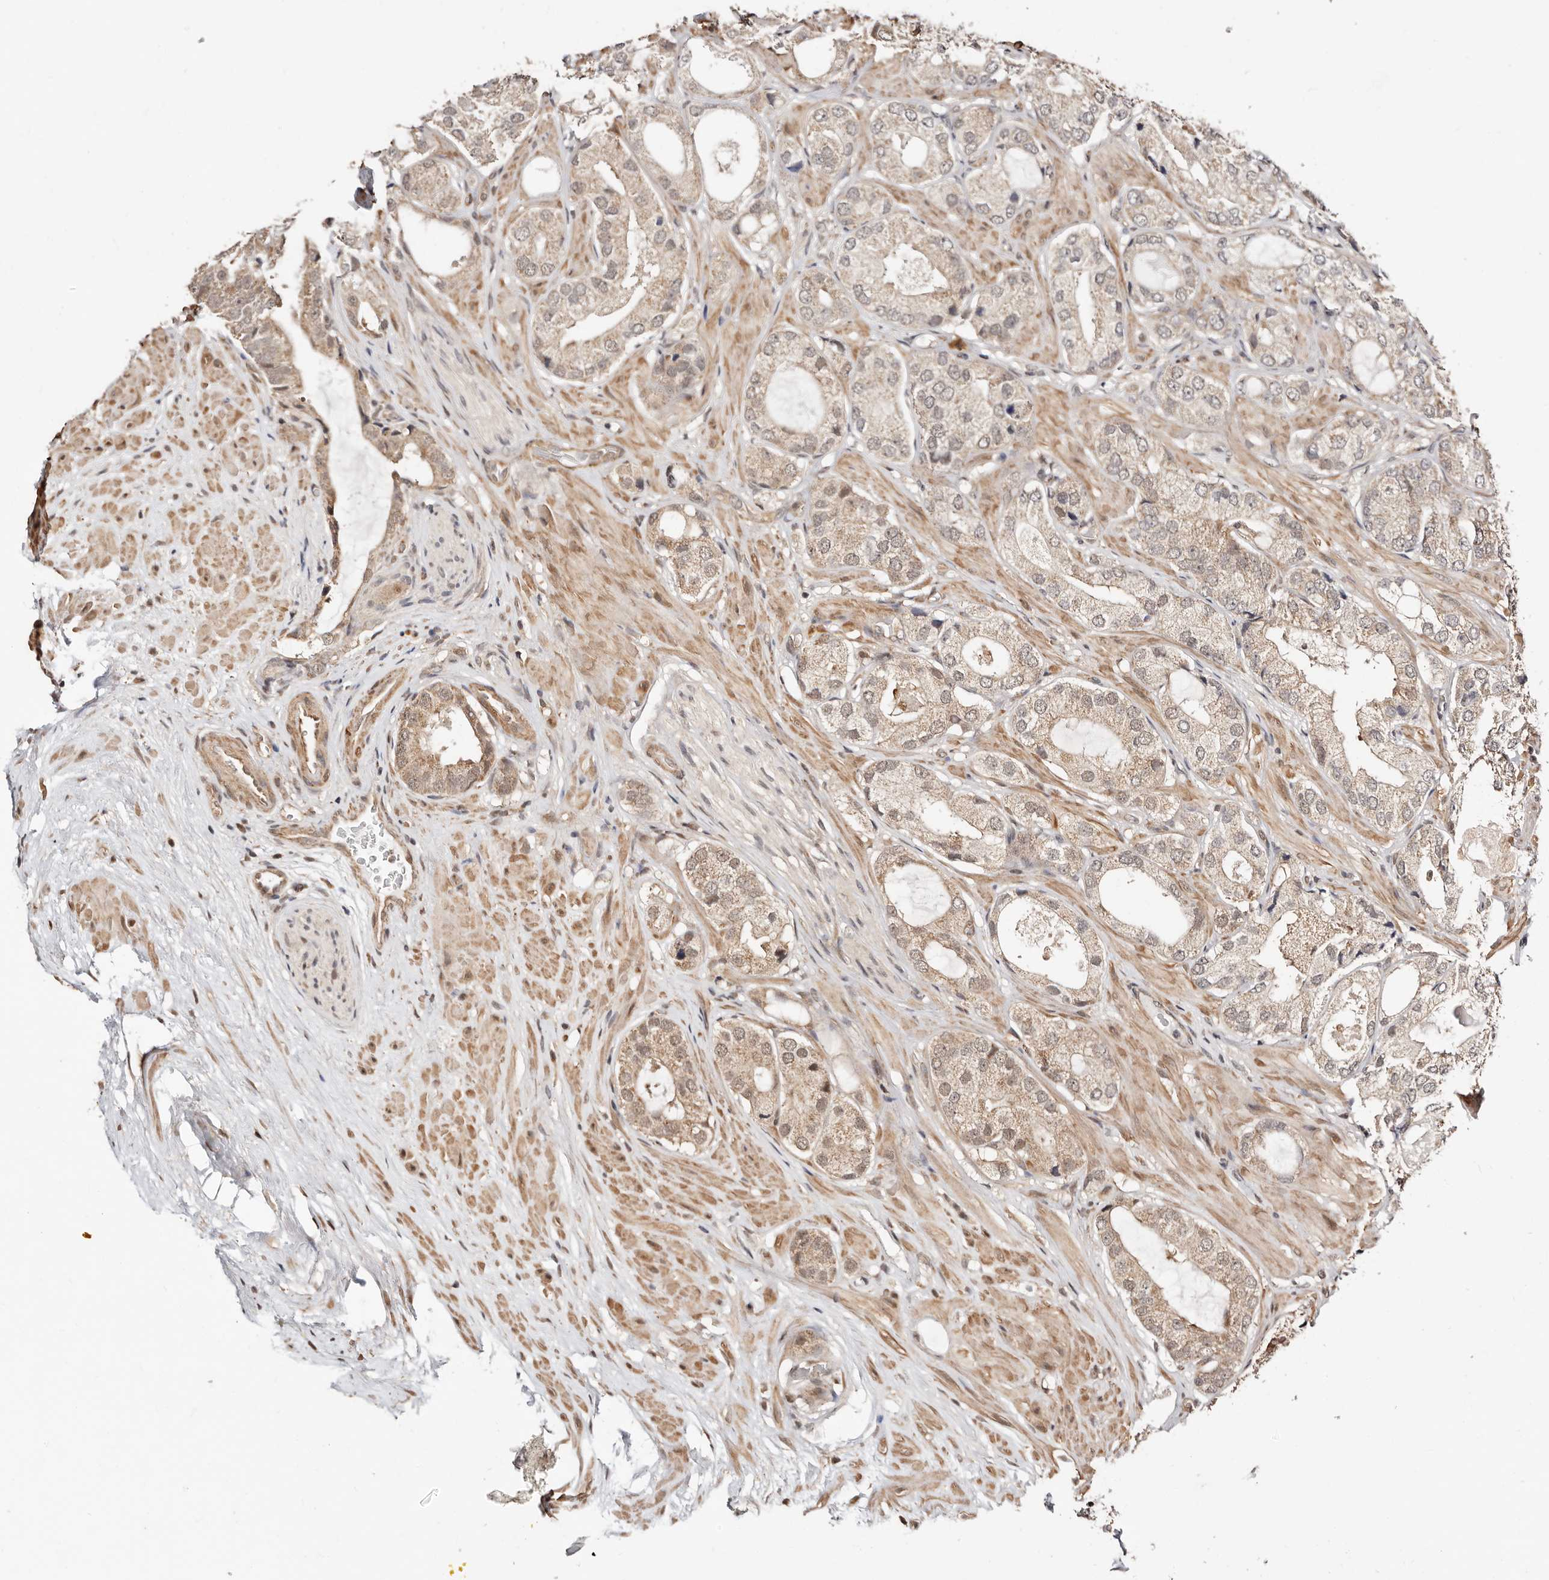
{"staining": {"intensity": "weak", "quantity": "<25%", "location": "cytoplasmic/membranous,nuclear"}, "tissue": "prostate cancer", "cell_type": "Tumor cells", "image_type": "cancer", "snomed": [{"axis": "morphology", "description": "Adenocarcinoma, High grade"}, {"axis": "topography", "description": "Prostate"}], "caption": "A micrograph of prostate cancer (high-grade adenocarcinoma) stained for a protein shows no brown staining in tumor cells. (Immunohistochemistry, brightfield microscopy, high magnification).", "gene": "CTNNBL1", "patient": {"sex": "male", "age": 59}}